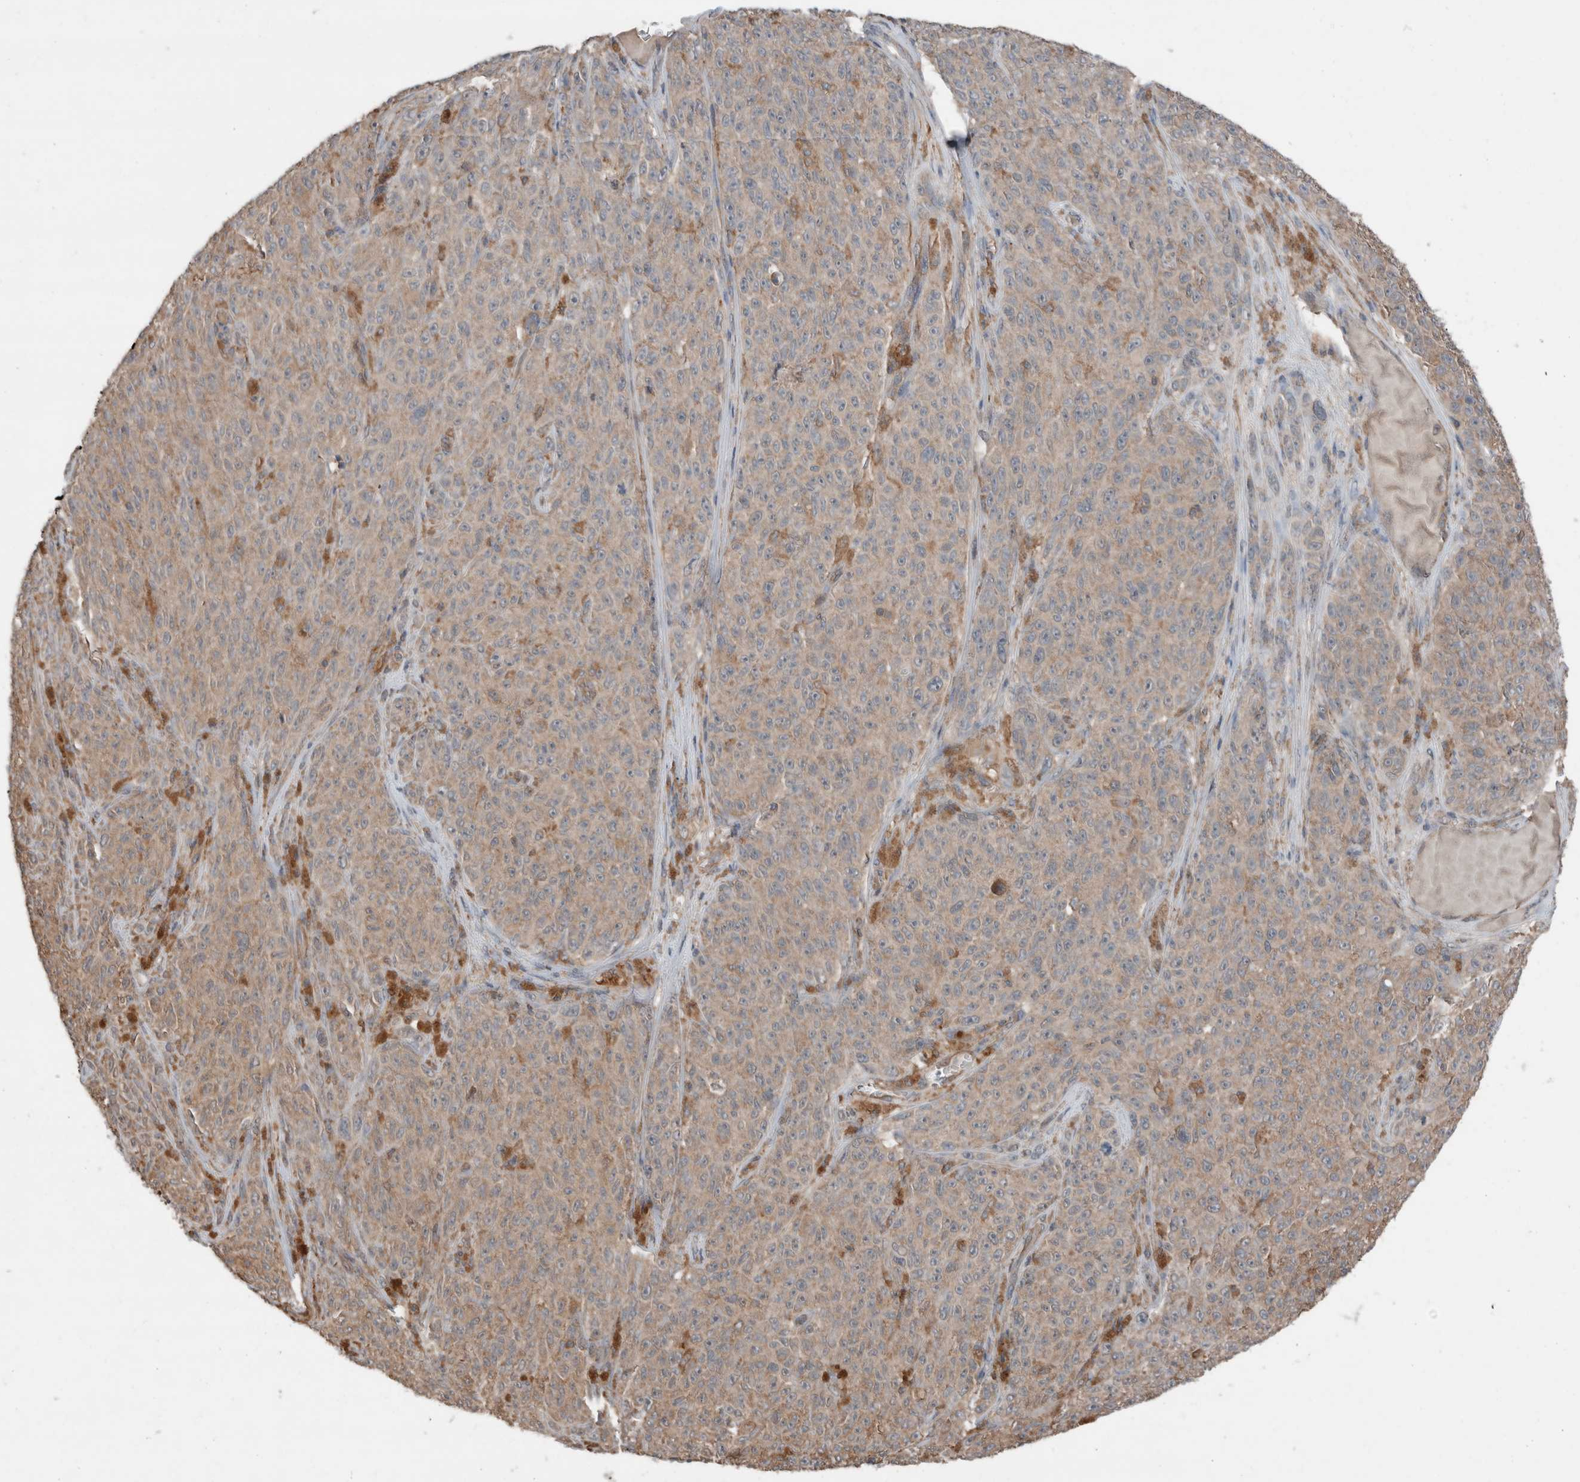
{"staining": {"intensity": "weak", "quantity": ">75%", "location": "cytoplasmic/membranous"}, "tissue": "melanoma", "cell_type": "Tumor cells", "image_type": "cancer", "snomed": [{"axis": "morphology", "description": "Malignant melanoma, NOS"}, {"axis": "topography", "description": "Skin"}], "caption": "Immunohistochemical staining of melanoma exhibits low levels of weak cytoplasmic/membranous positivity in approximately >75% of tumor cells.", "gene": "KLK14", "patient": {"sex": "female", "age": 82}}